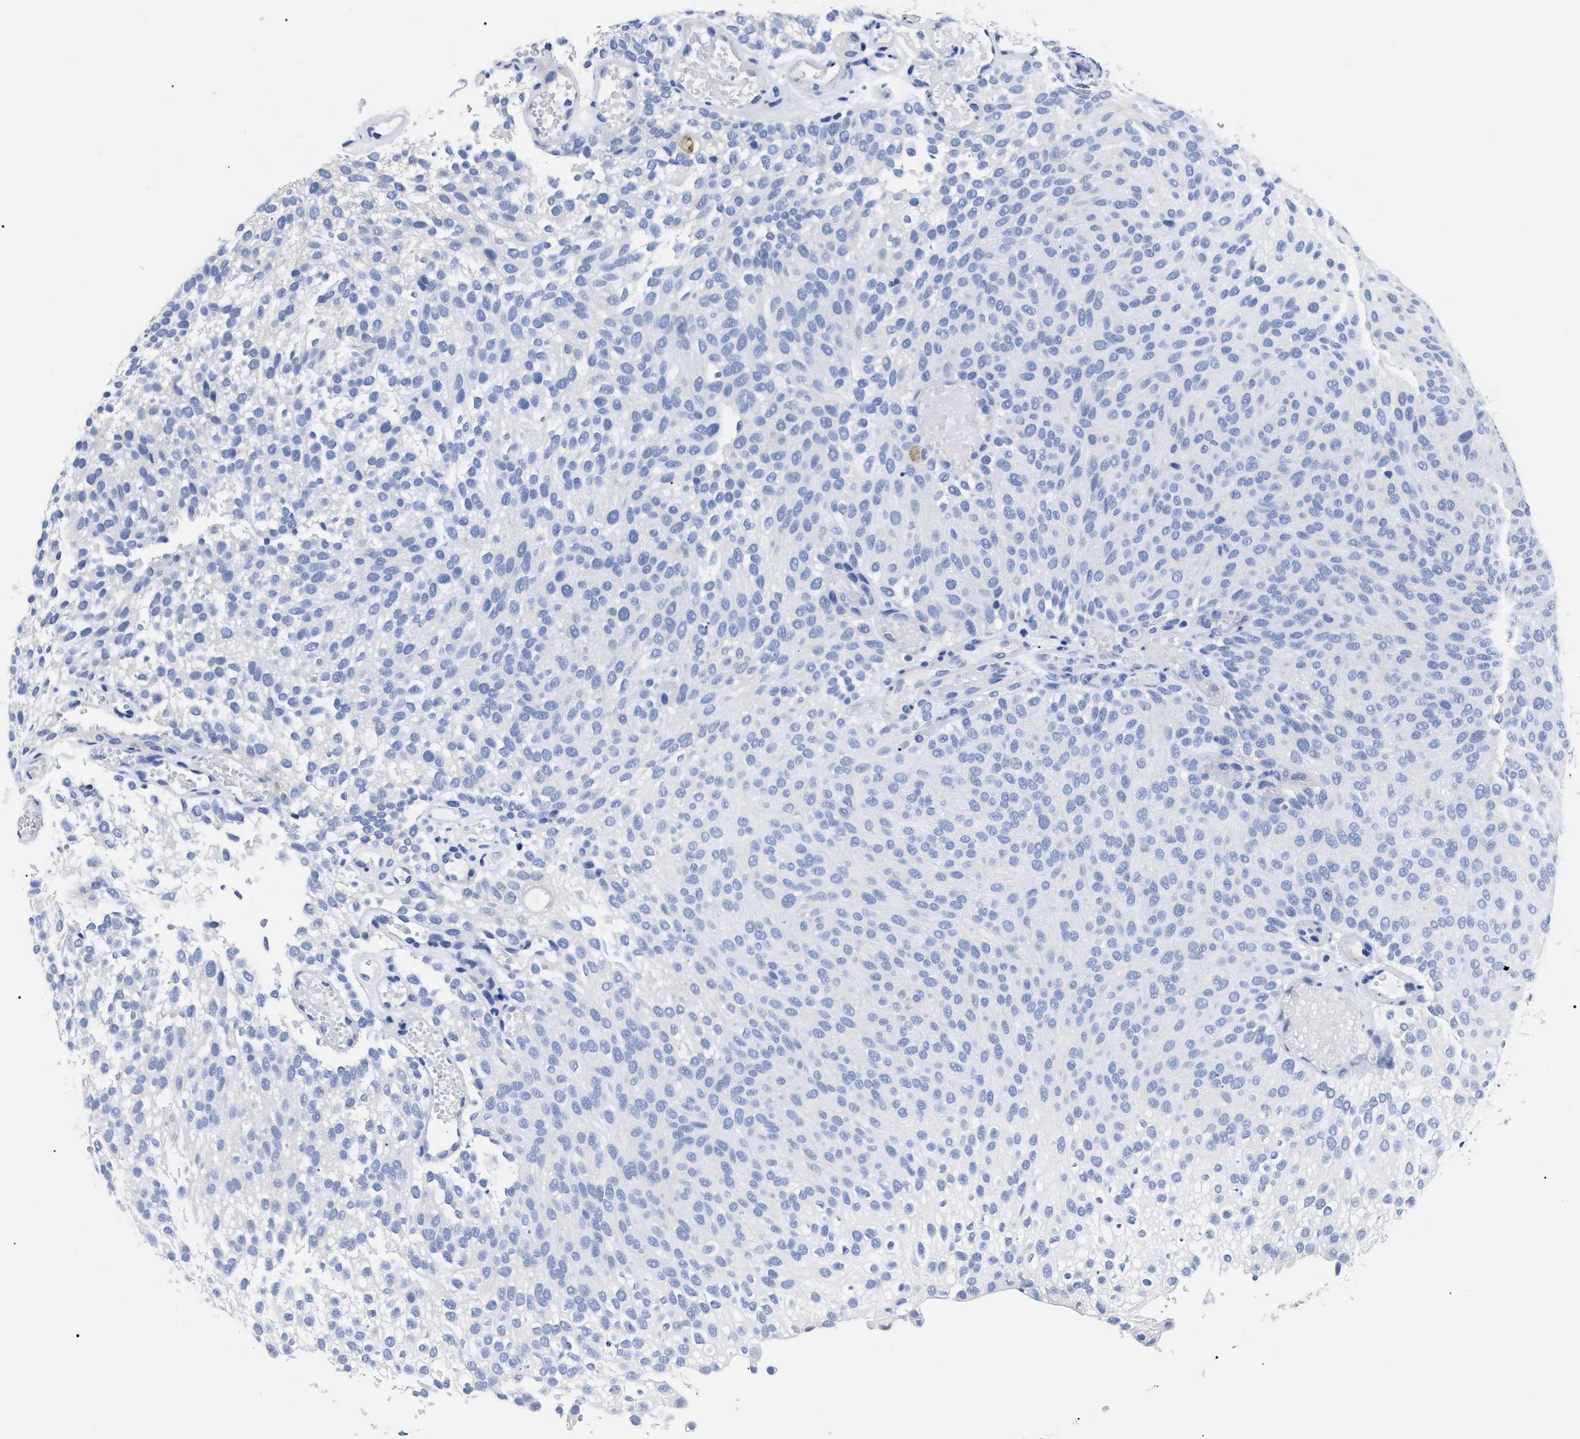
{"staining": {"intensity": "negative", "quantity": "none", "location": "none"}, "tissue": "urothelial cancer", "cell_type": "Tumor cells", "image_type": "cancer", "snomed": [{"axis": "morphology", "description": "Urothelial carcinoma, Low grade"}, {"axis": "topography", "description": "Urinary bladder"}], "caption": "Immunohistochemistry (IHC) photomicrograph of neoplastic tissue: urothelial cancer stained with DAB demonstrates no significant protein expression in tumor cells.", "gene": "ALPG", "patient": {"sex": "male", "age": 78}}